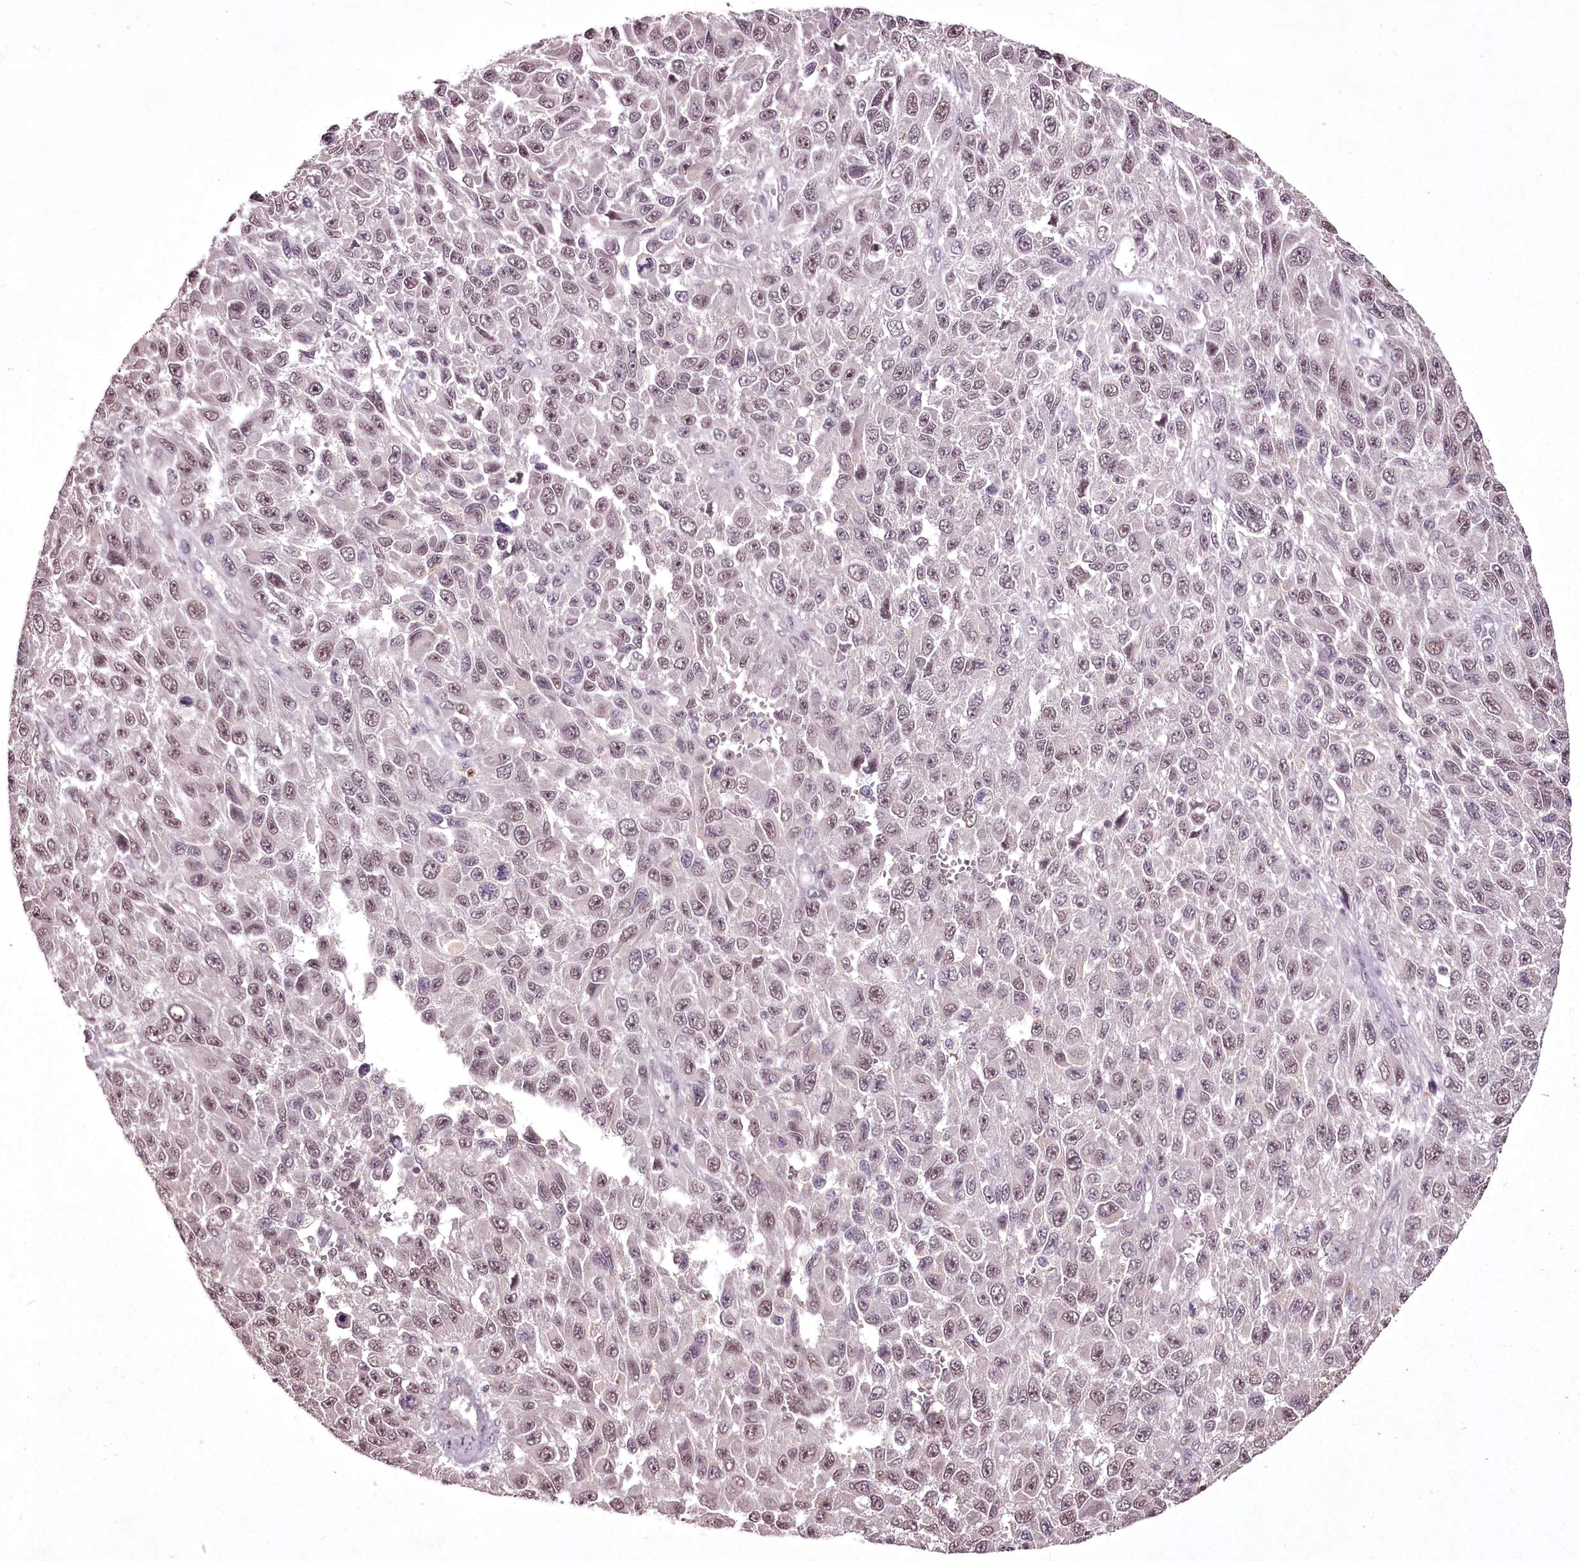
{"staining": {"intensity": "weak", "quantity": ">75%", "location": "nuclear"}, "tissue": "melanoma", "cell_type": "Tumor cells", "image_type": "cancer", "snomed": [{"axis": "morphology", "description": "Normal tissue, NOS"}, {"axis": "morphology", "description": "Malignant melanoma, NOS"}, {"axis": "topography", "description": "Skin"}], "caption": "This image reveals immunohistochemistry (IHC) staining of human malignant melanoma, with low weak nuclear expression in approximately >75% of tumor cells.", "gene": "ADRA1D", "patient": {"sex": "female", "age": 96}}